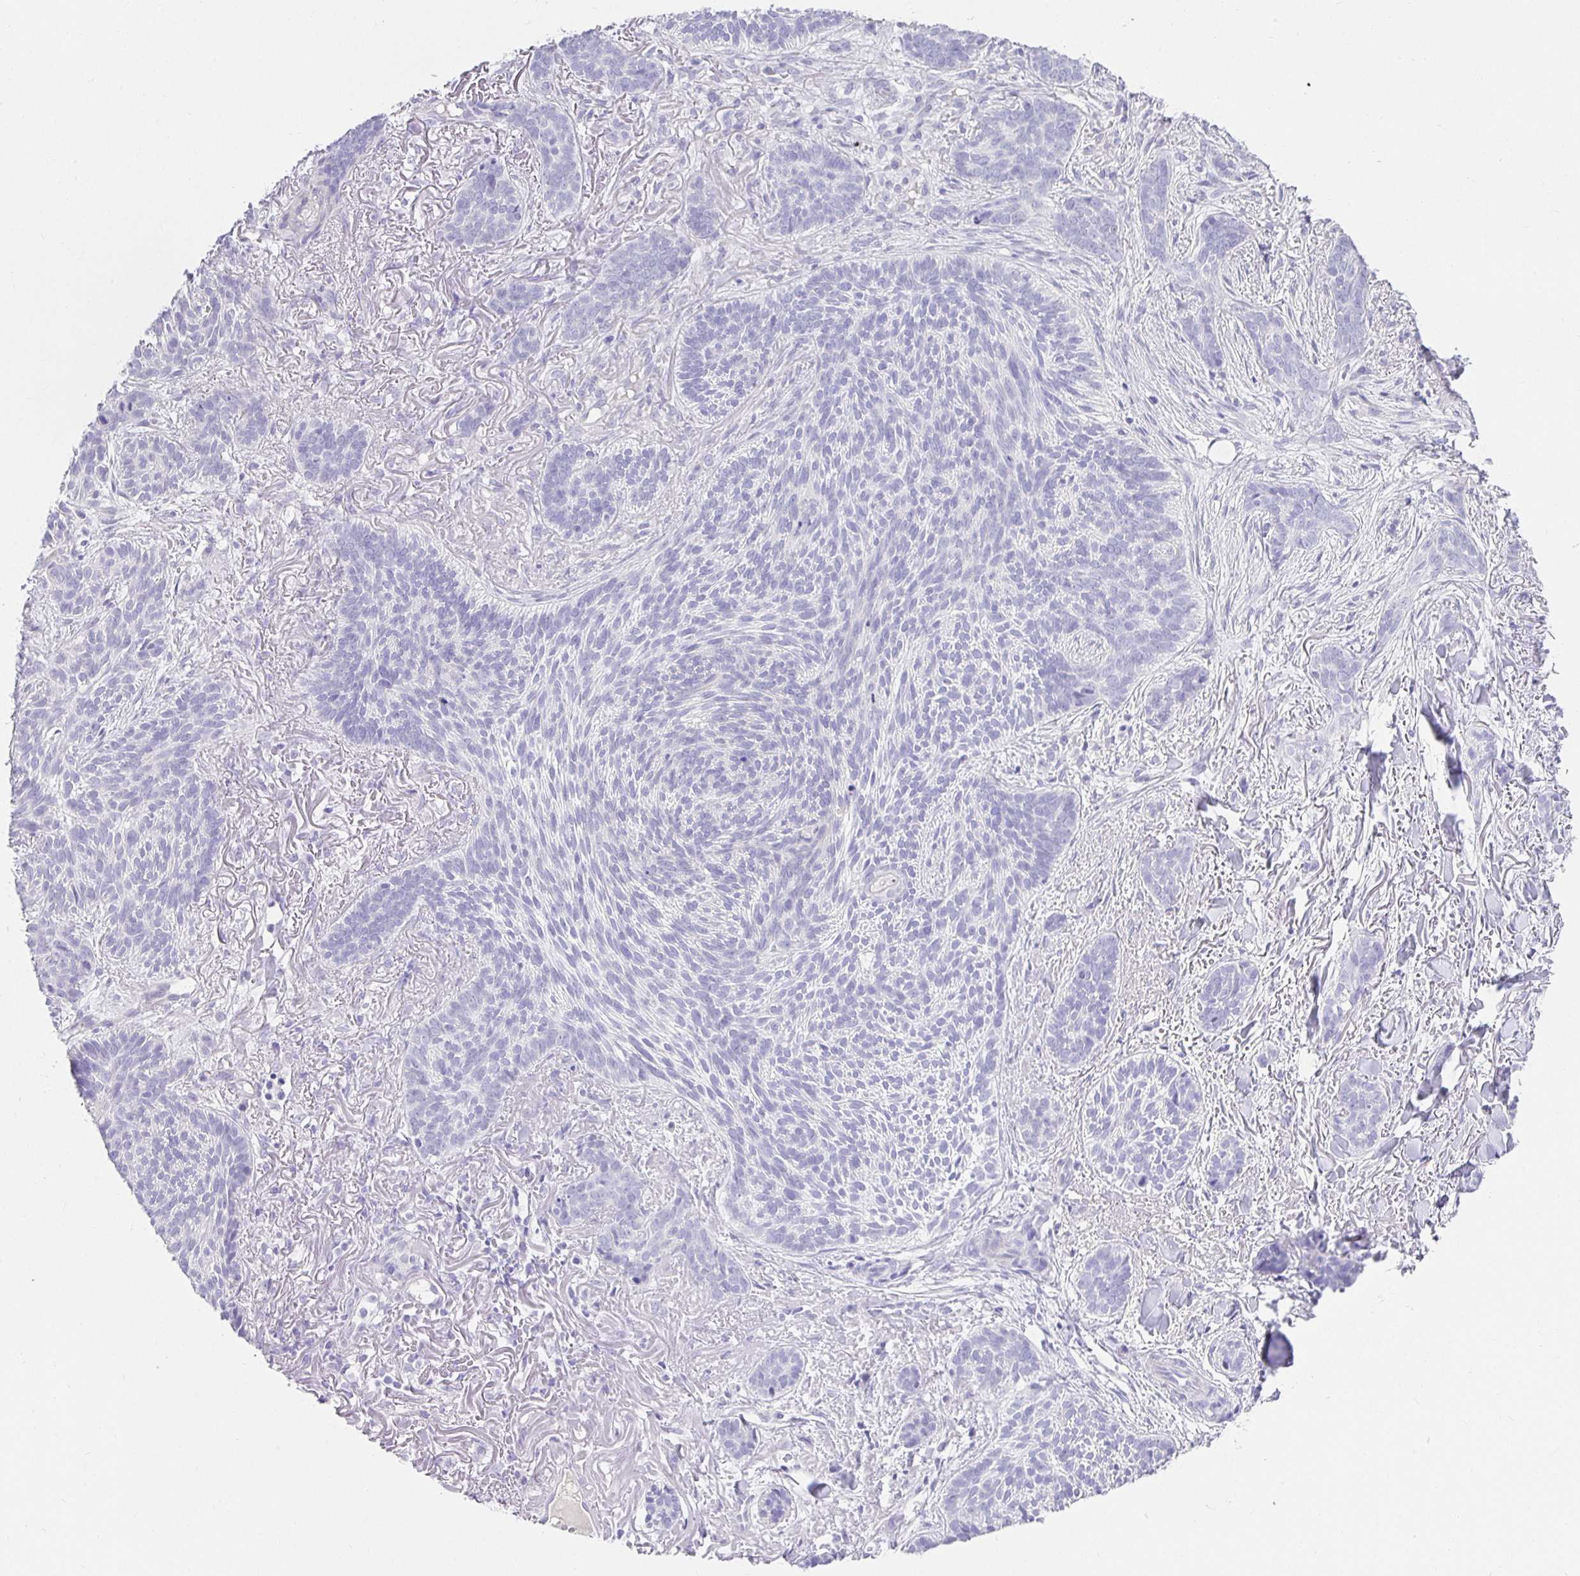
{"staining": {"intensity": "negative", "quantity": "none", "location": "none"}, "tissue": "skin cancer", "cell_type": "Tumor cells", "image_type": "cancer", "snomed": [{"axis": "morphology", "description": "Basal cell carcinoma"}, {"axis": "topography", "description": "Skin"}], "caption": "IHC histopathology image of neoplastic tissue: skin basal cell carcinoma stained with DAB reveals no significant protein expression in tumor cells.", "gene": "CHAT", "patient": {"sex": "female", "age": 78}}